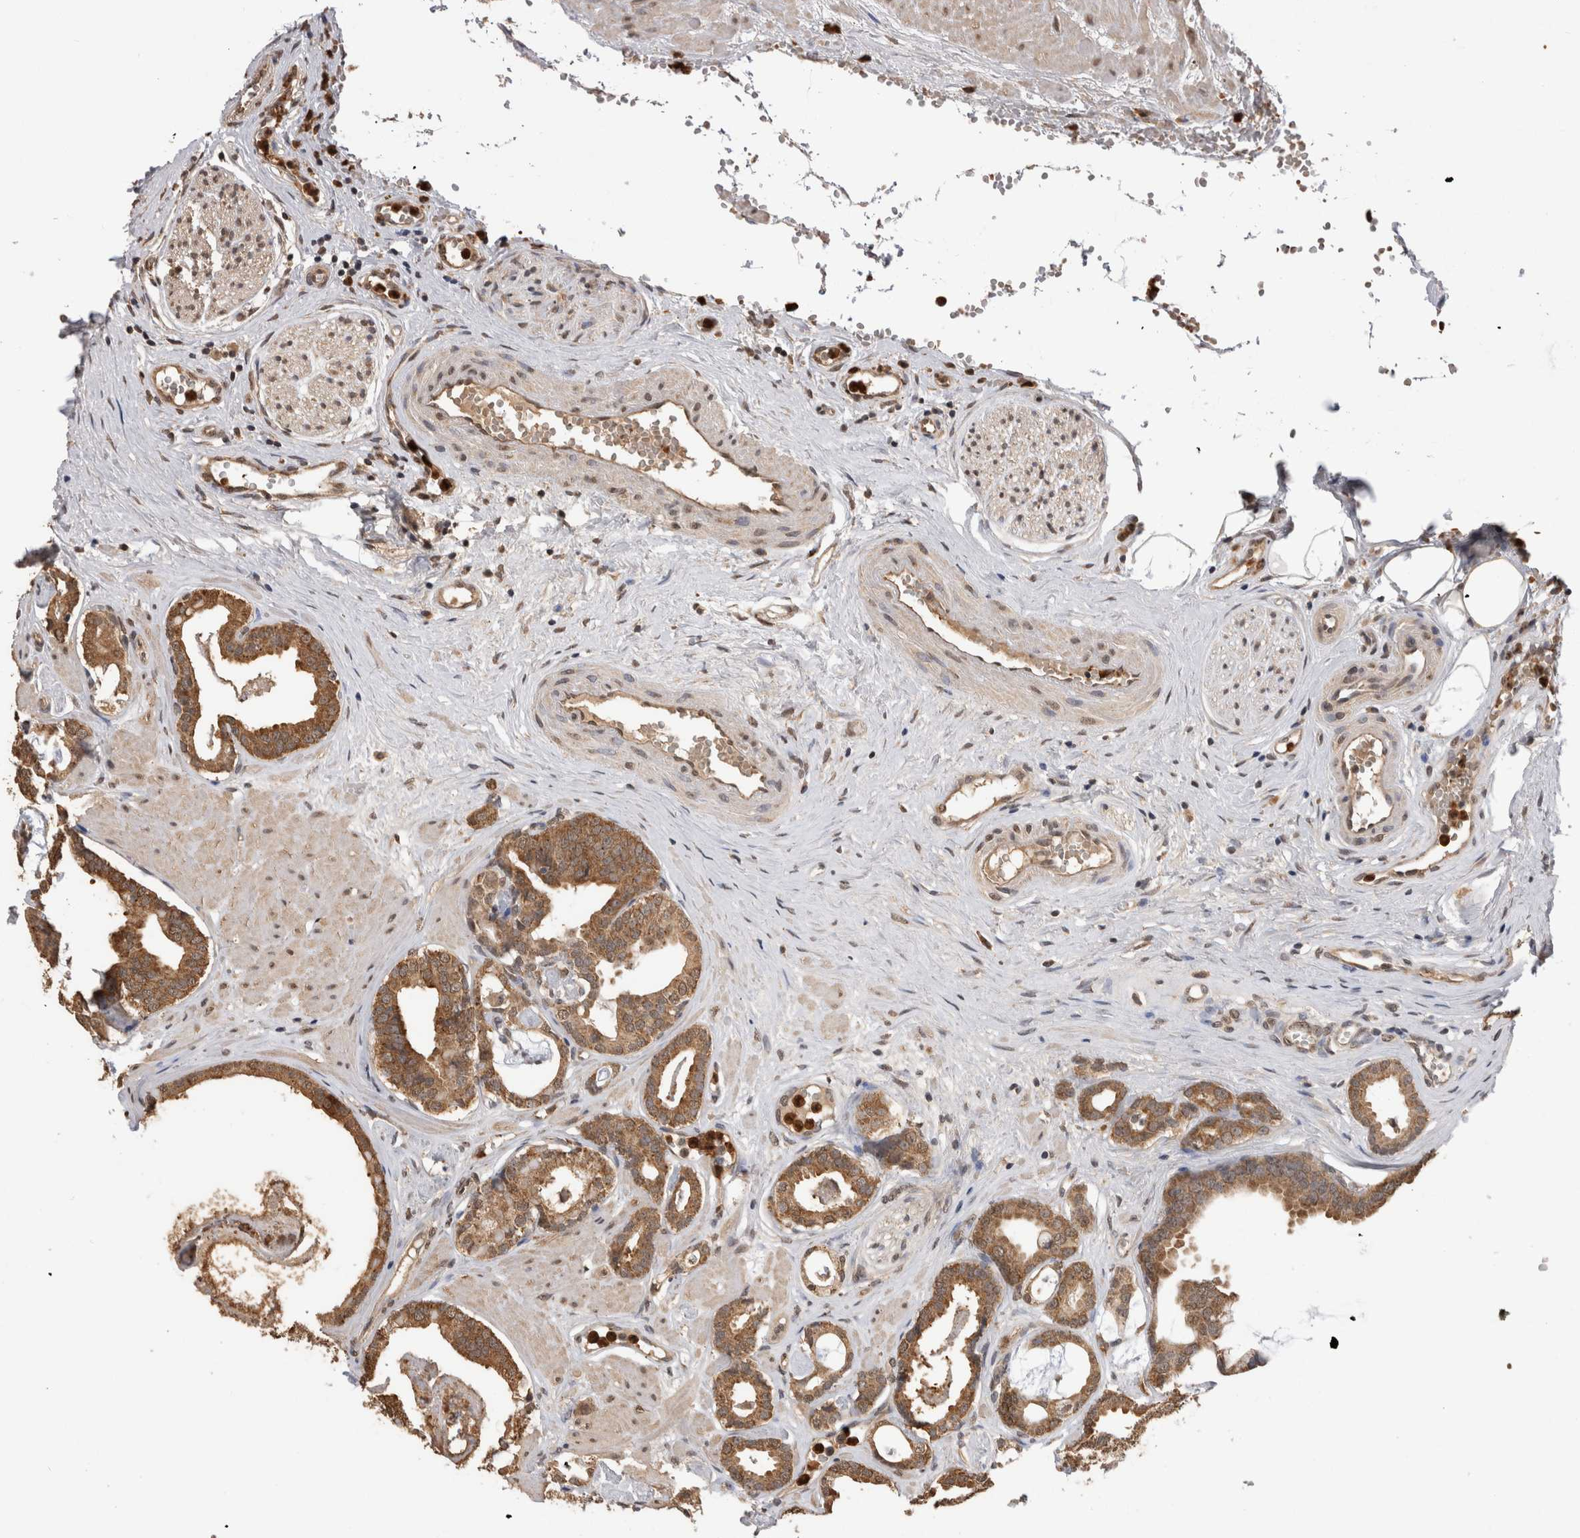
{"staining": {"intensity": "moderate", "quantity": ">75%", "location": "cytoplasmic/membranous"}, "tissue": "prostate cancer", "cell_type": "Tumor cells", "image_type": "cancer", "snomed": [{"axis": "morphology", "description": "Adenocarcinoma, Low grade"}, {"axis": "topography", "description": "Prostate"}], "caption": "Prostate cancer stained for a protein (brown) exhibits moderate cytoplasmic/membranous positive staining in about >75% of tumor cells.", "gene": "PAK4", "patient": {"sex": "male", "age": 53}}